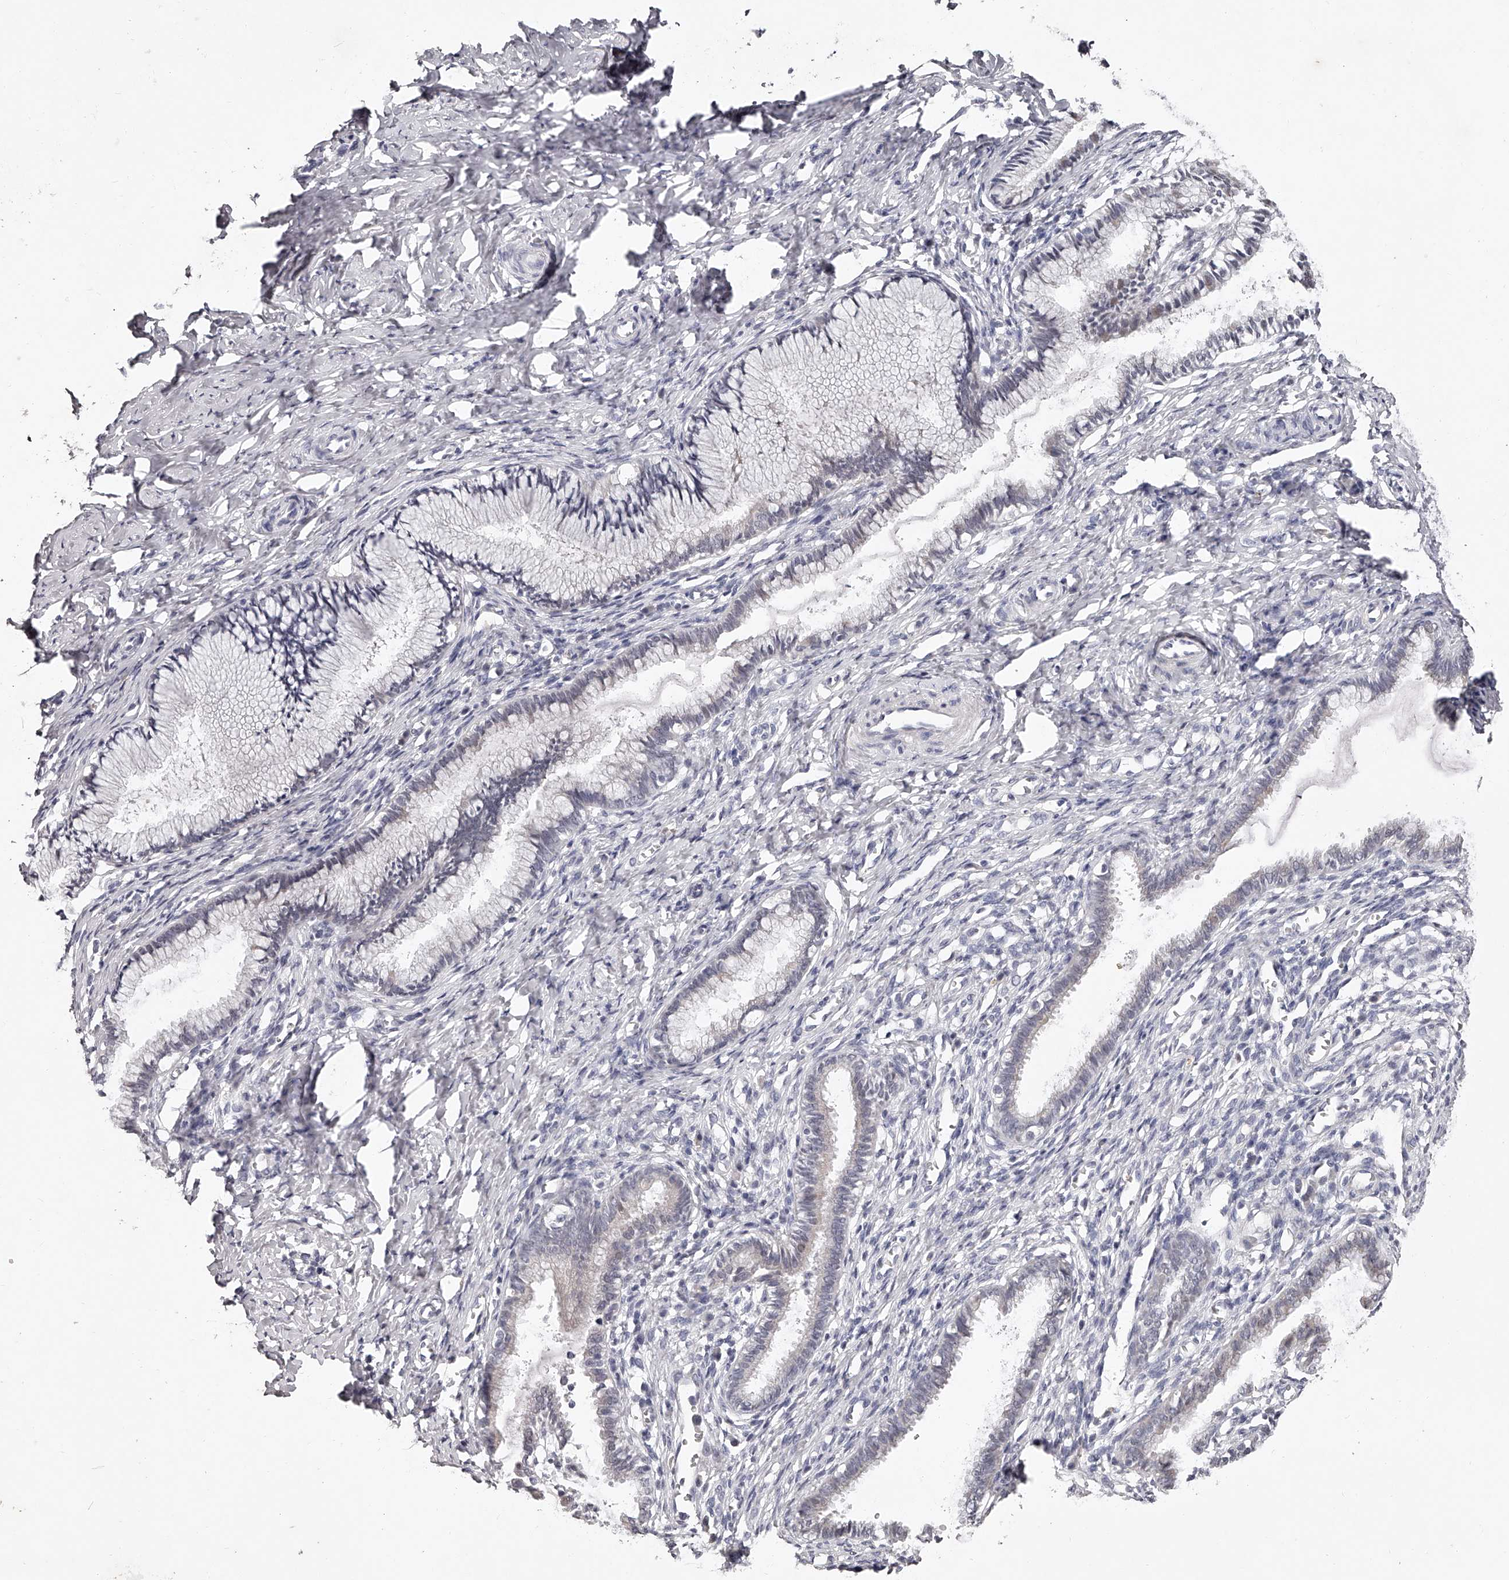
{"staining": {"intensity": "negative", "quantity": "none", "location": "none"}, "tissue": "cervix", "cell_type": "Glandular cells", "image_type": "normal", "snomed": [{"axis": "morphology", "description": "Normal tissue, NOS"}, {"axis": "topography", "description": "Cervix"}], "caption": "There is no significant expression in glandular cells of cervix. (Brightfield microscopy of DAB immunohistochemistry at high magnification).", "gene": "NT5DC1", "patient": {"sex": "female", "age": 27}}